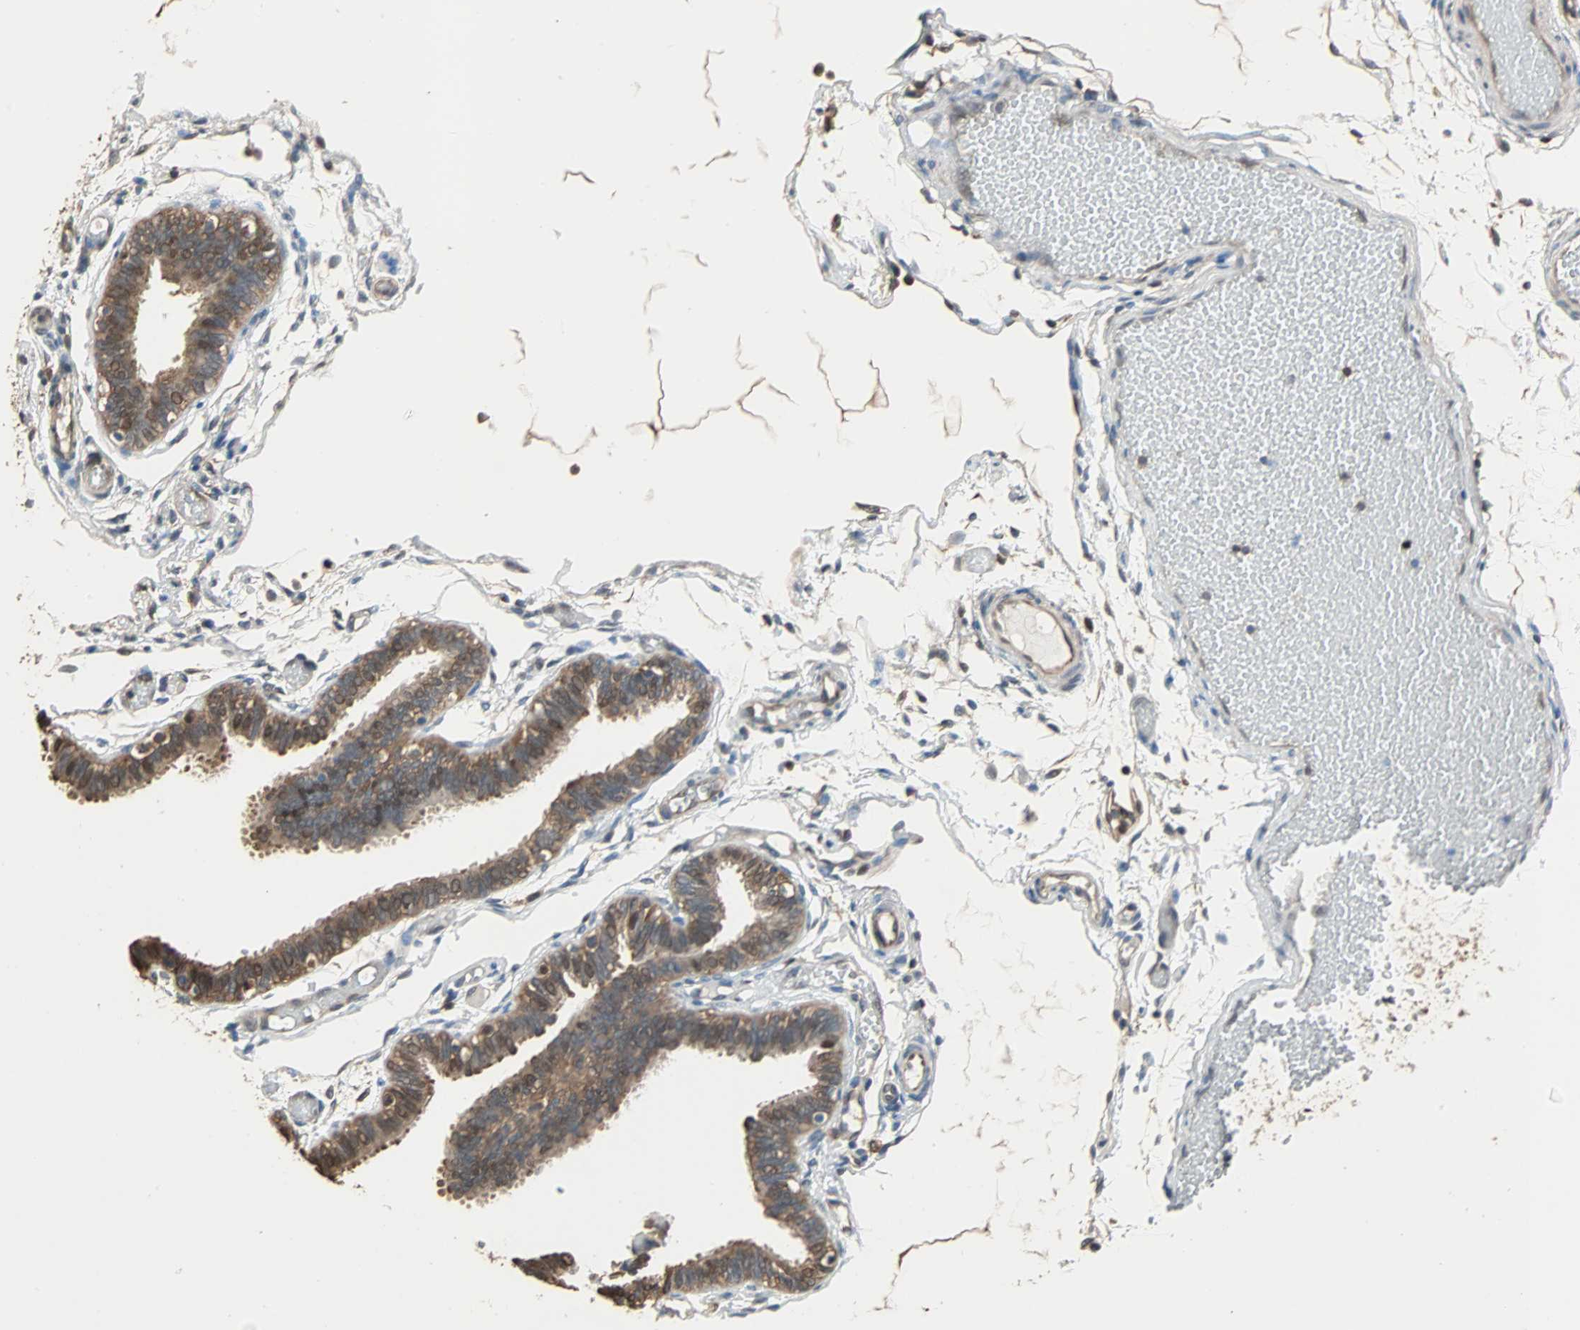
{"staining": {"intensity": "moderate", "quantity": ">75%", "location": "cytoplasmic/membranous,nuclear"}, "tissue": "fallopian tube", "cell_type": "Glandular cells", "image_type": "normal", "snomed": [{"axis": "morphology", "description": "Normal tissue, NOS"}, {"axis": "topography", "description": "Fallopian tube"}], "caption": "Immunohistochemistry histopathology image of normal fallopian tube stained for a protein (brown), which displays medium levels of moderate cytoplasmic/membranous,nuclear expression in approximately >75% of glandular cells.", "gene": "PRDX1", "patient": {"sex": "female", "age": 29}}